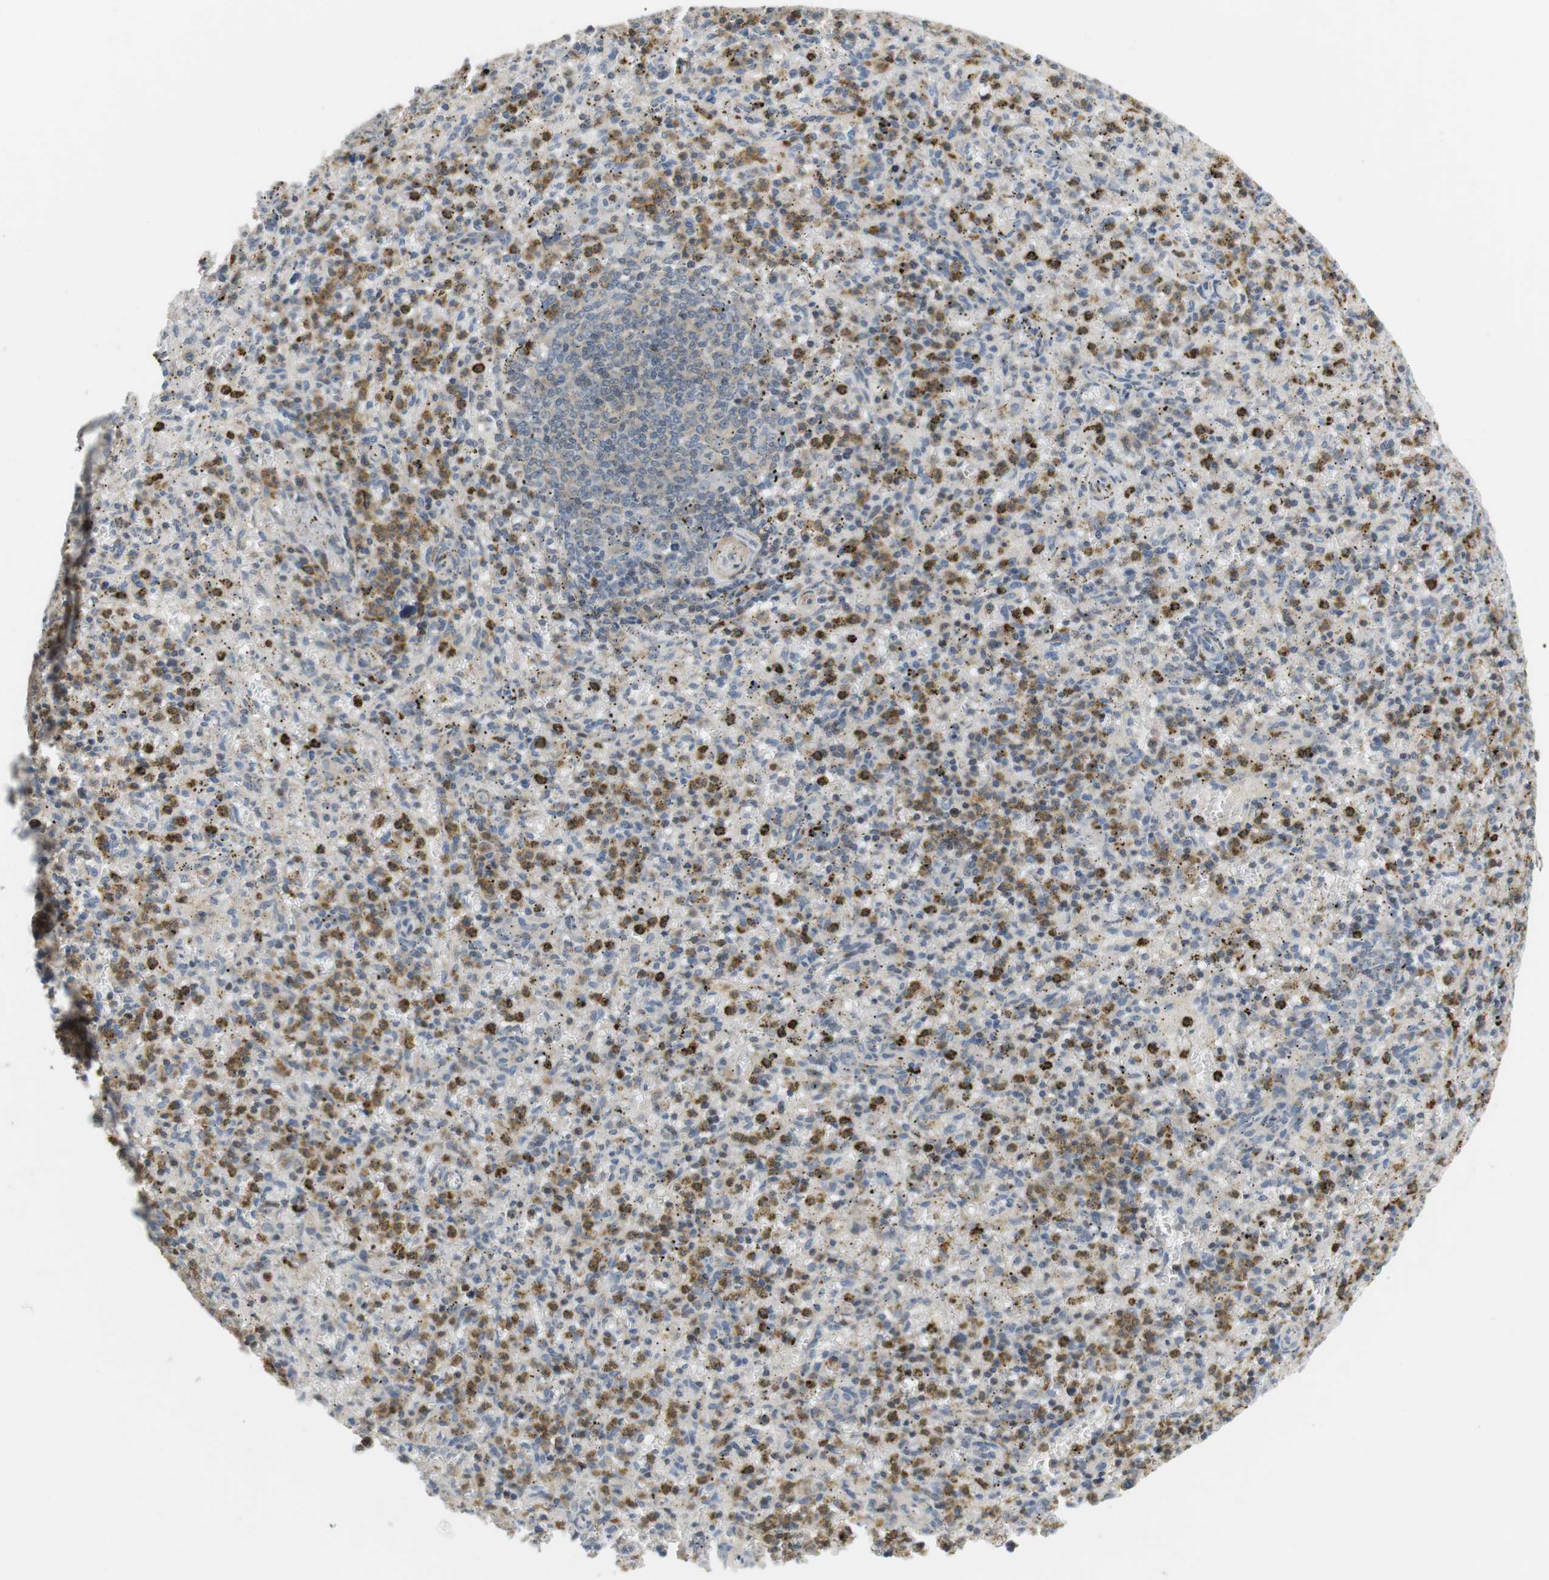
{"staining": {"intensity": "moderate", "quantity": "25%-75%", "location": "cytoplasmic/membranous"}, "tissue": "spleen", "cell_type": "Cells in red pulp", "image_type": "normal", "snomed": [{"axis": "morphology", "description": "Normal tissue, NOS"}, {"axis": "topography", "description": "Spleen"}], "caption": "This photomicrograph demonstrates benign spleen stained with IHC to label a protein in brown. The cytoplasmic/membranous of cells in red pulp show moderate positivity for the protein. Nuclei are counter-stained blue.", "gene": "P2RY1", "patient": {"sex": "male", "age": 72}}